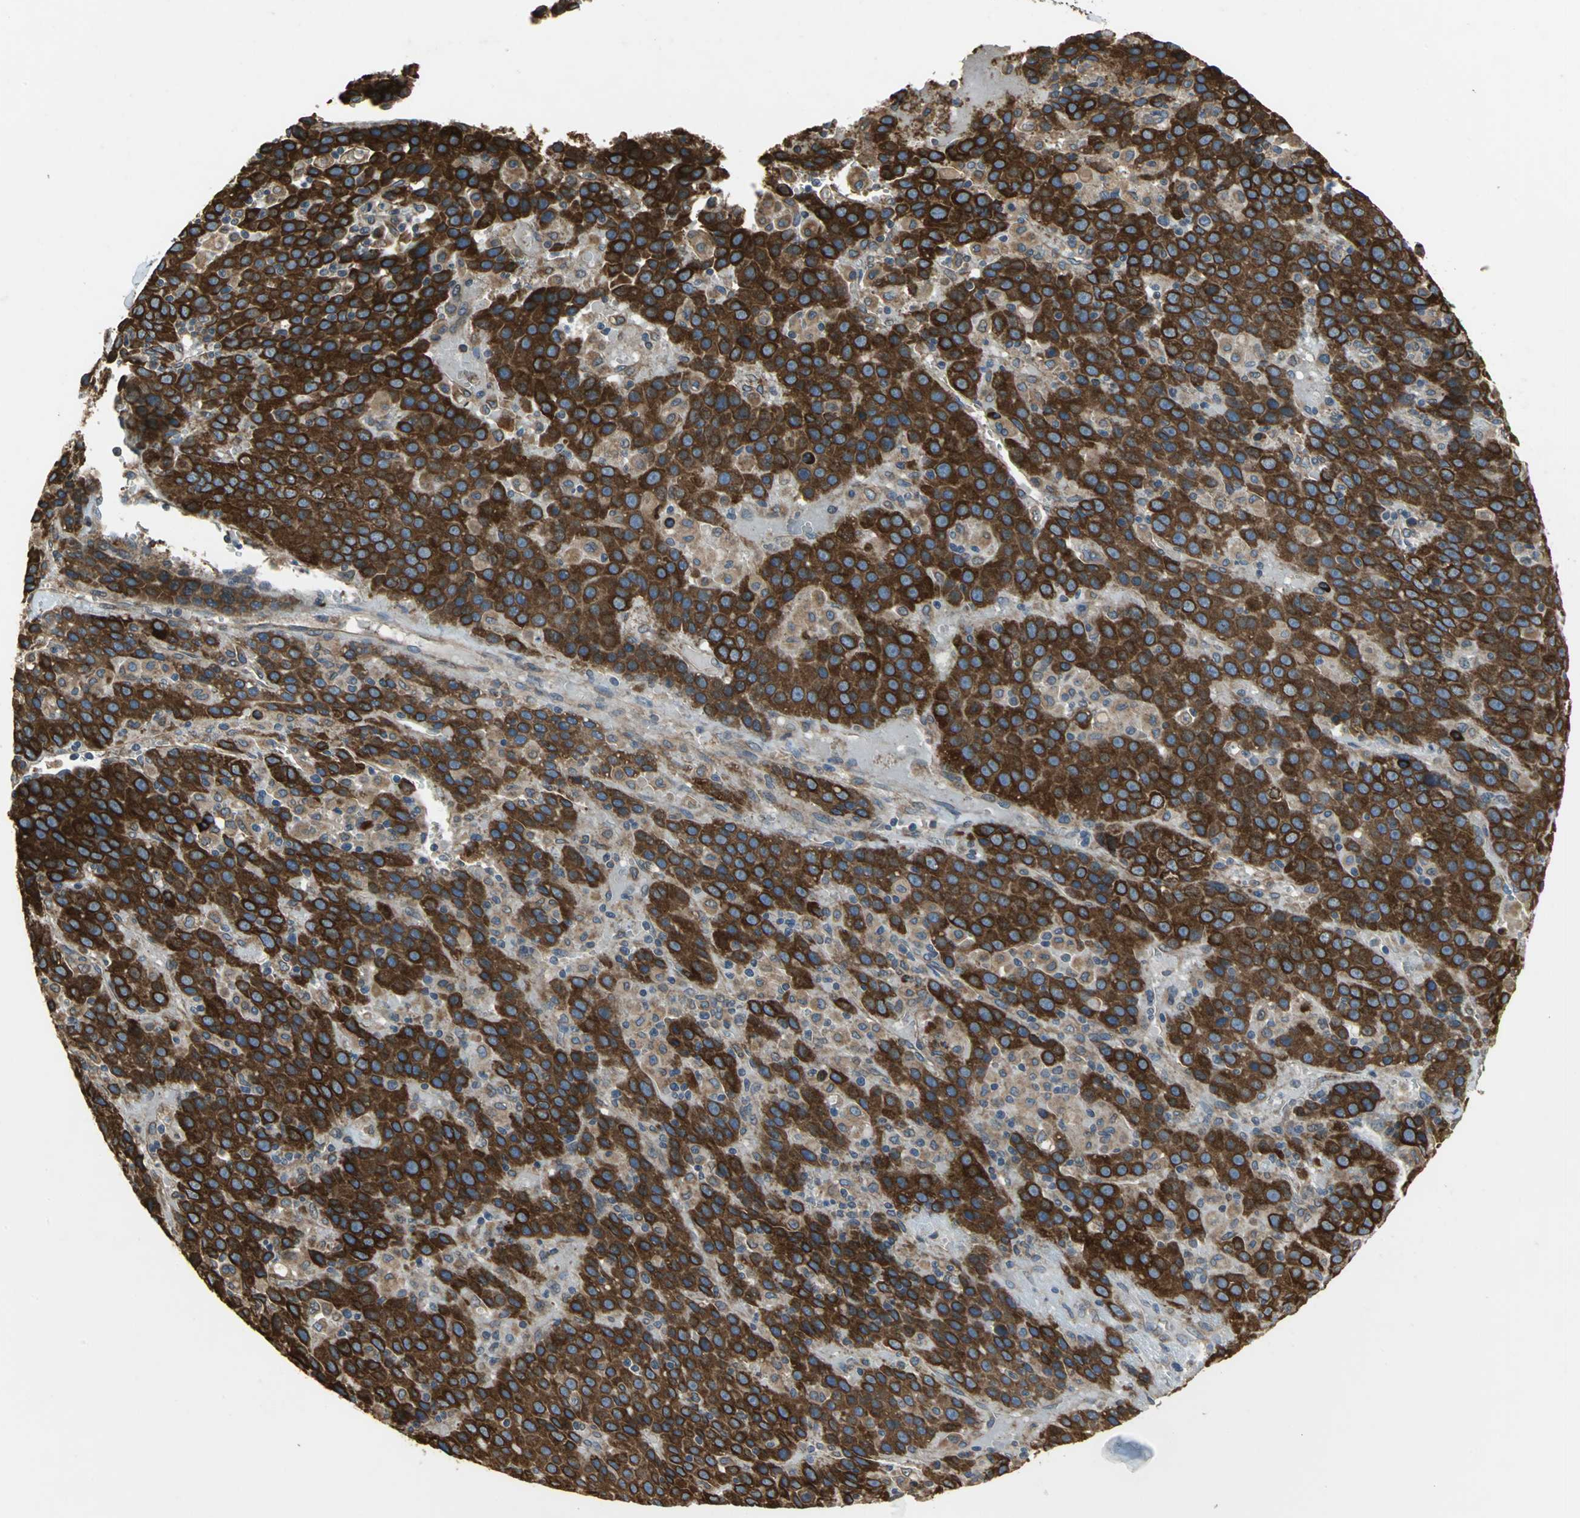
{"staining": {"intensity": "strong", "quantity": ">75%", "location": "cytoplasmic/membranous"}, "tissue": "liver cancer", "cell_type": "Tumor cells", "image_type": "cancer", "snomed": [{"axis": "morphology", "description": "Carcinoma, Hepatocellular, NOS"}, {"axis": "topography", "description": "Liver"}], "caption": "Strong cytoplasmic/membranous expression for a protein is seen in approximately >75% of tumor cells of hepatocellular carcinoma (liver) using IHC.", "gene": "SYVN1", "patient": {"sex": "female", "age": 53}}